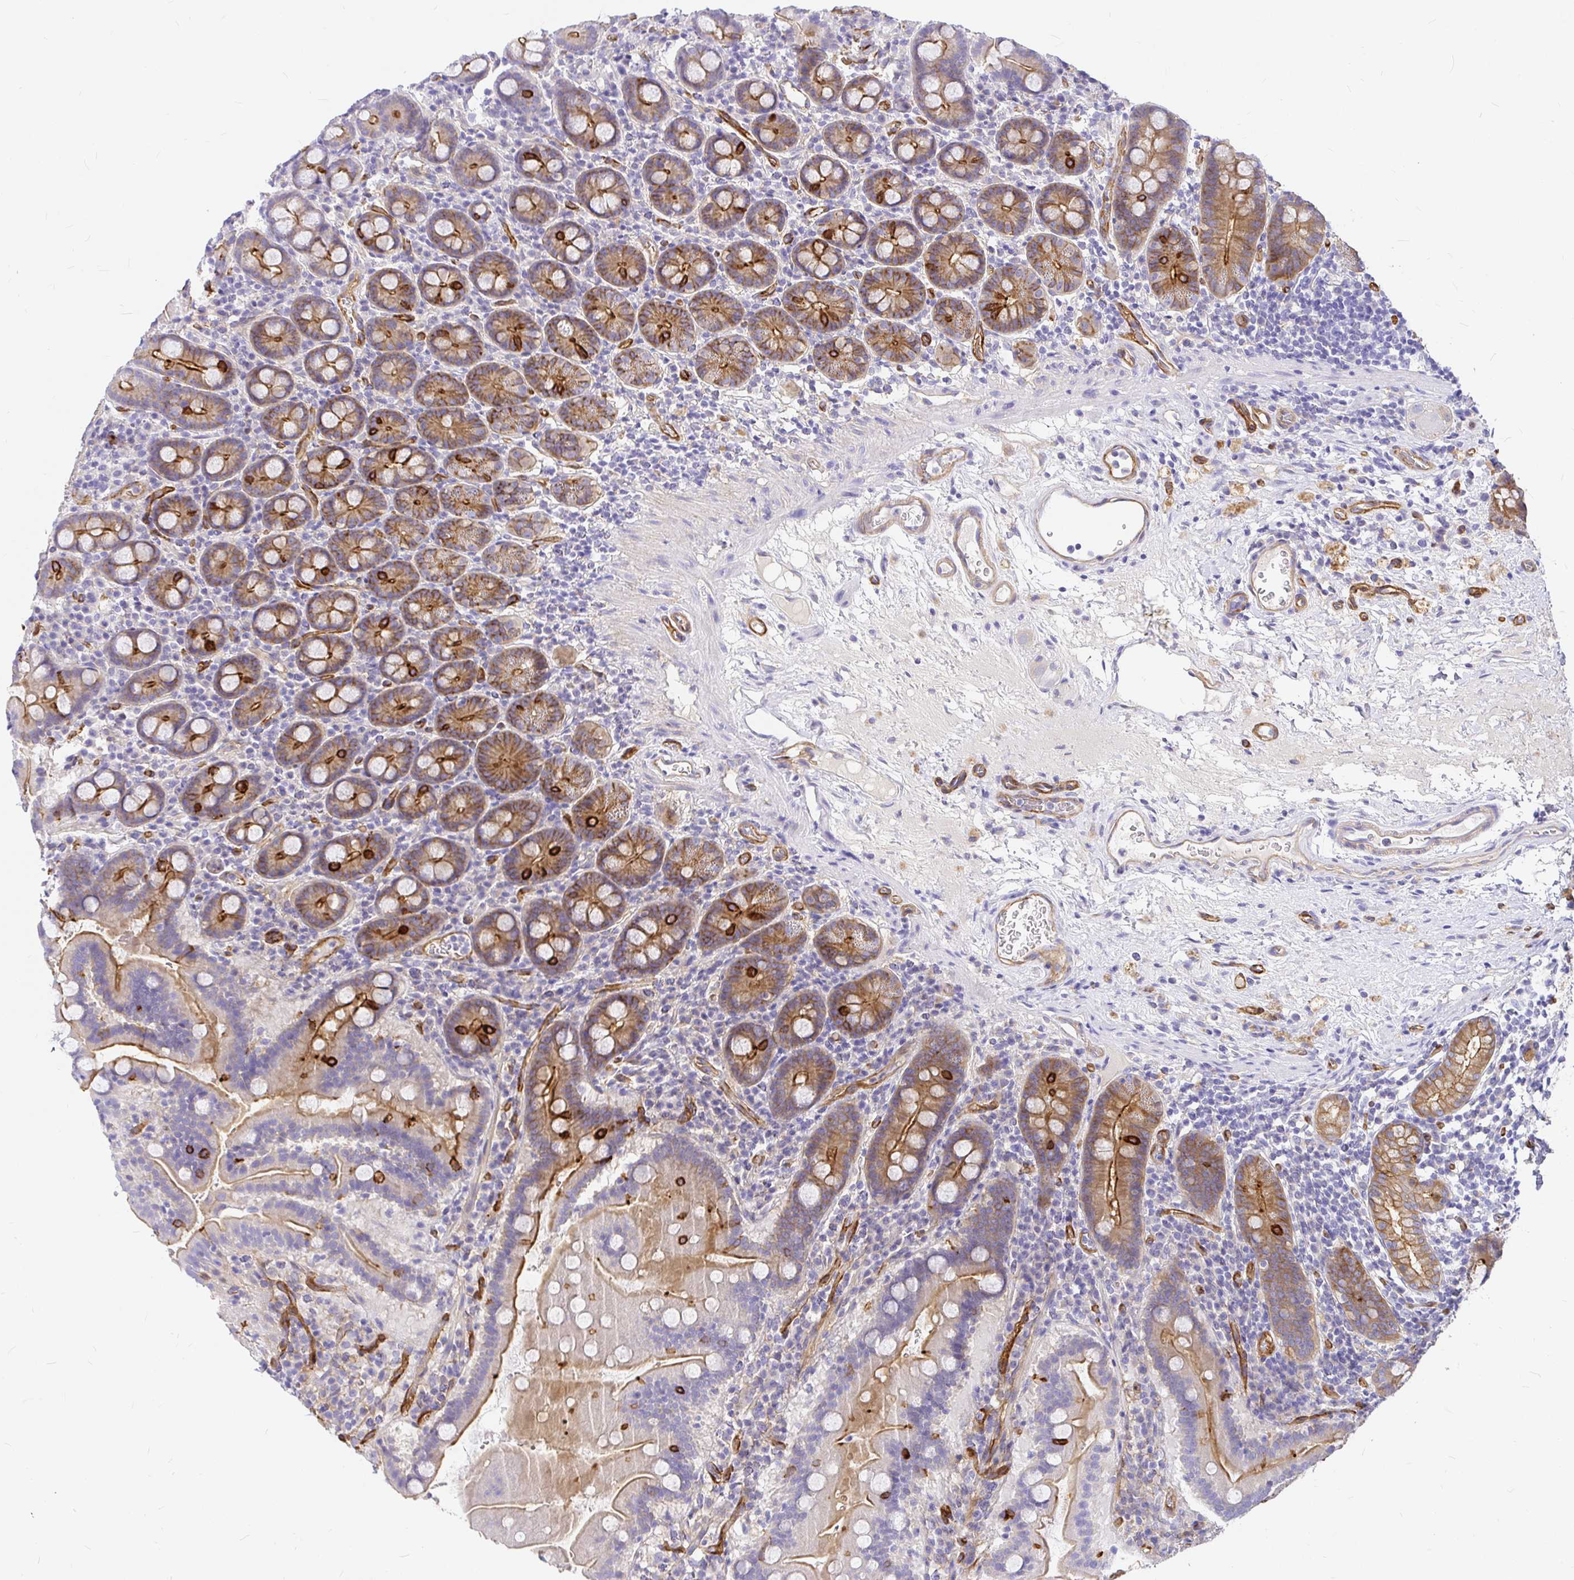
{"staining": {"intensity": "strong", "quantity": "25%-75%", "location": "cytoplasmic/membranous"}, "tissue": "small intestine", "cell_type": "Glandular cells", "image_type": "normal", "snomed": [{"axis": "morphology", "description": "Normal tissue, NOS"}, {"axis": "topography", "description": "Small intestine"}], "caption": "A photomicrograph of human small intestine stained for a protein shows strong cytoplasmic/membranous brown staining in glandular cells.", "gene": "MYO1B", "patient": {"sex": "male", "age": 26}}